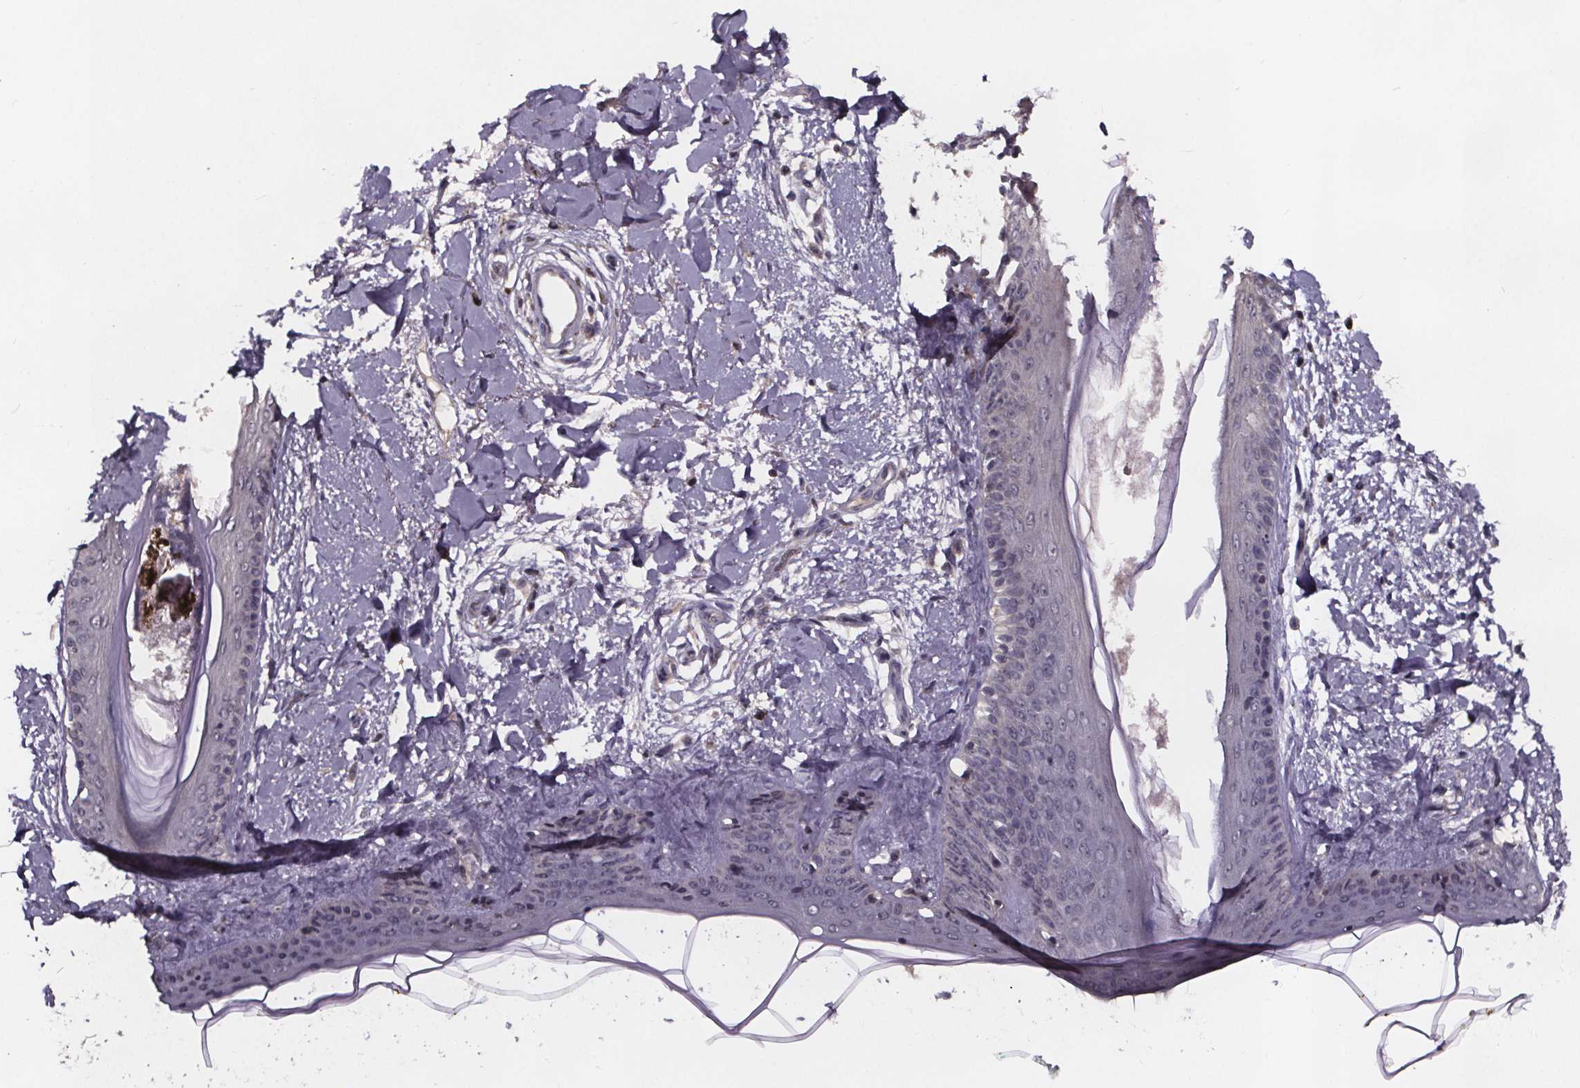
{"staining": {"intensity": "negative", "quantity": "none", "location": "none"}, "tissue": "skin", "cell_type": "Fibroblasts", "image_type": "normal", "snomed": [{"axis": "morphology", "description": "Normal tissue, NOS"}, {"axis": "topography", "description": "Skin"}], "caption": "IHC of unremarkable human skin displays no staining in fibroblasts.", "gene": "SMIM1", "patient": {"sex": "female", "age": 34}}